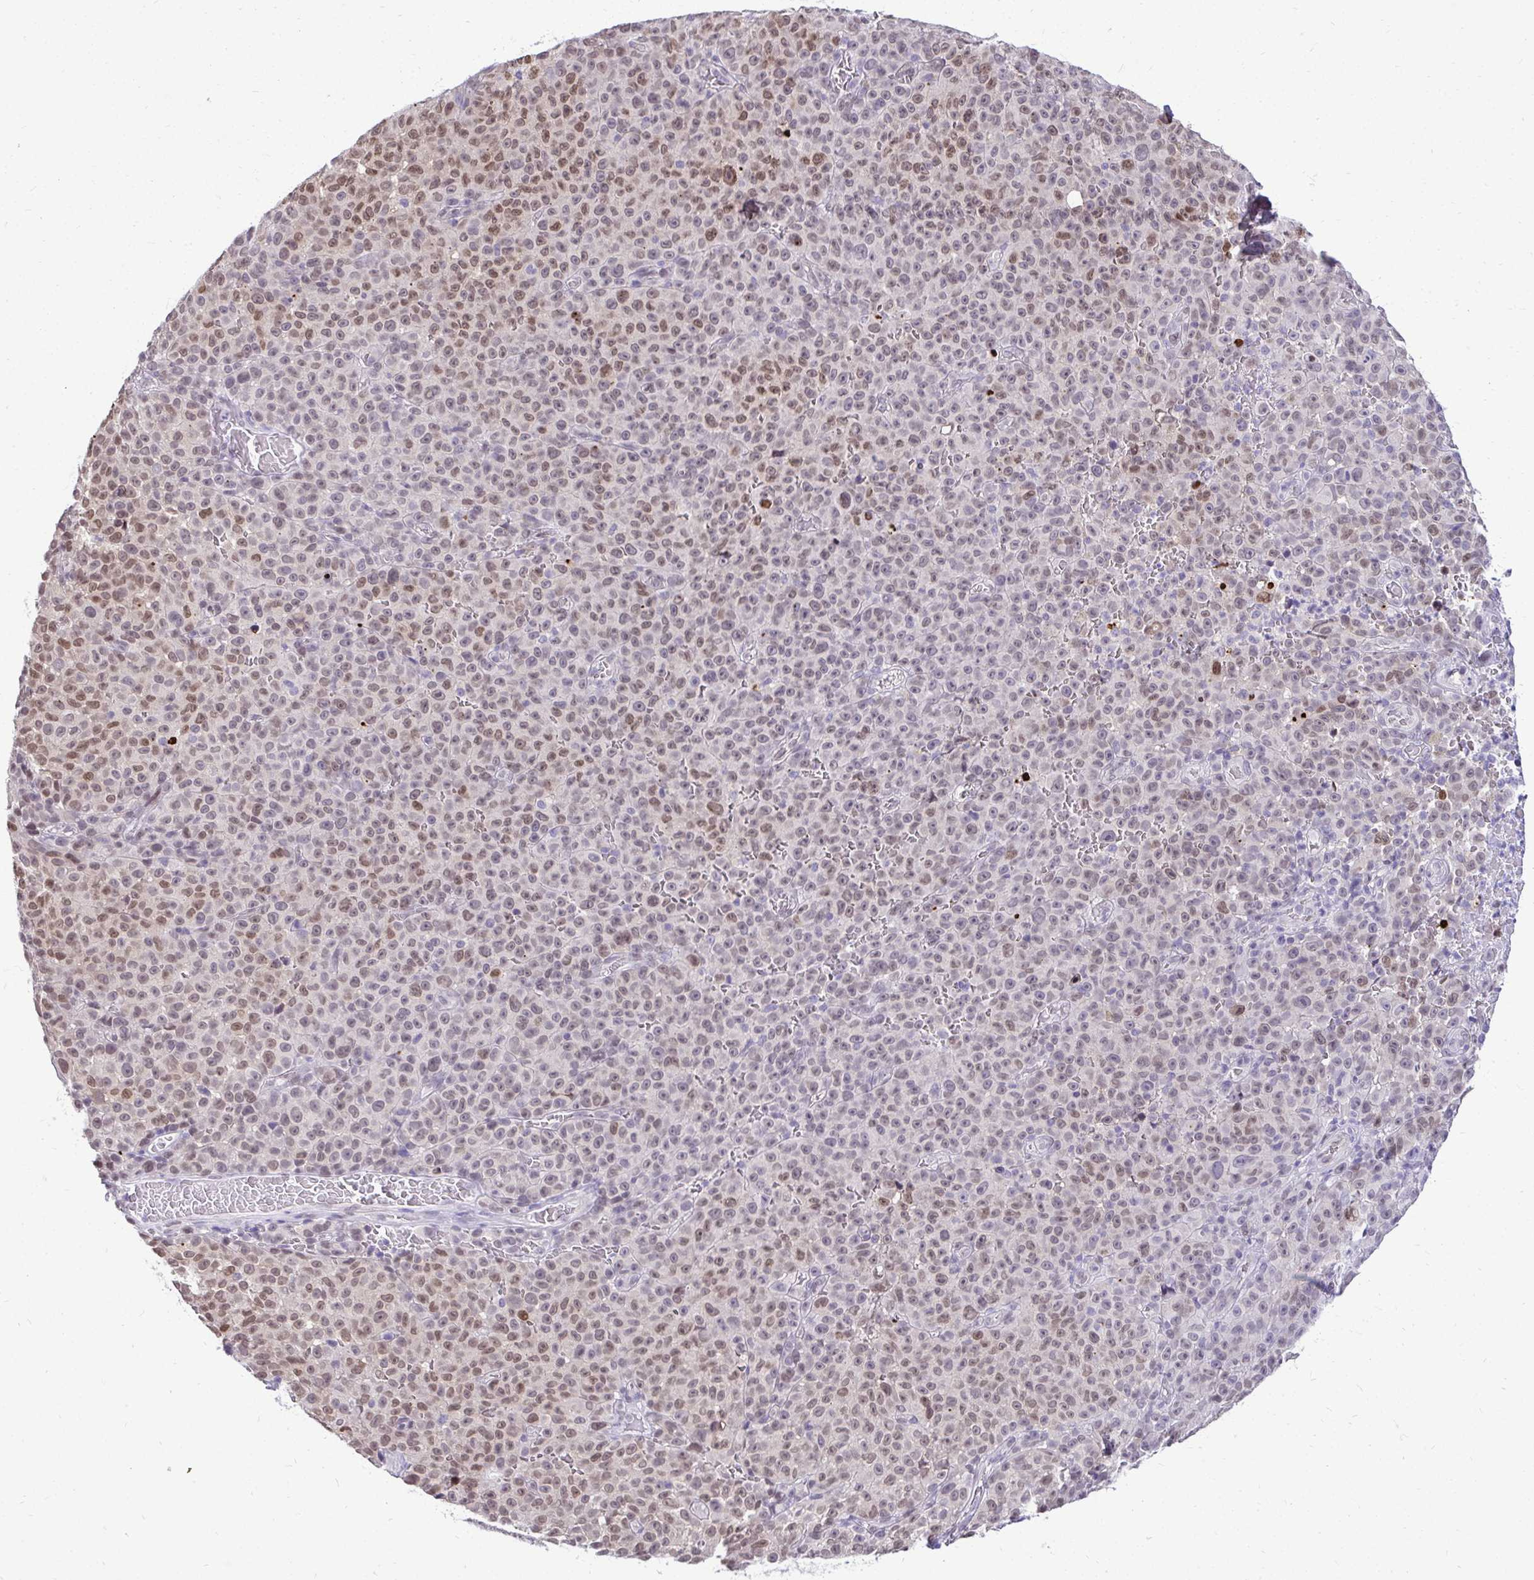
{"staining": {"intensity": "moderate", "quantity": "25%-75%", "location": "nuclear"}, "tissue": "melanoma", "cell_type": "Tumor cells", "image_type": "cancer", "snomed": [{"axis": "morphology", "description": "Malignant melanoma, NOS"}, {"axis": "topography", "description": "Skin"}], "caption": "Malignant melanoma tissue demonstrates moderate nuclear expression in approximately 25%-75% of tumor cells, visualized by immunohistochemistry. The staining was performed using DAB (3,3'-diaminobenzidine), with brown indicating positive protein expression. Nuclei are stained blue with hematoxylin.", "gene": "BANF1", "patient": {"sex": "female", "age": 82}}